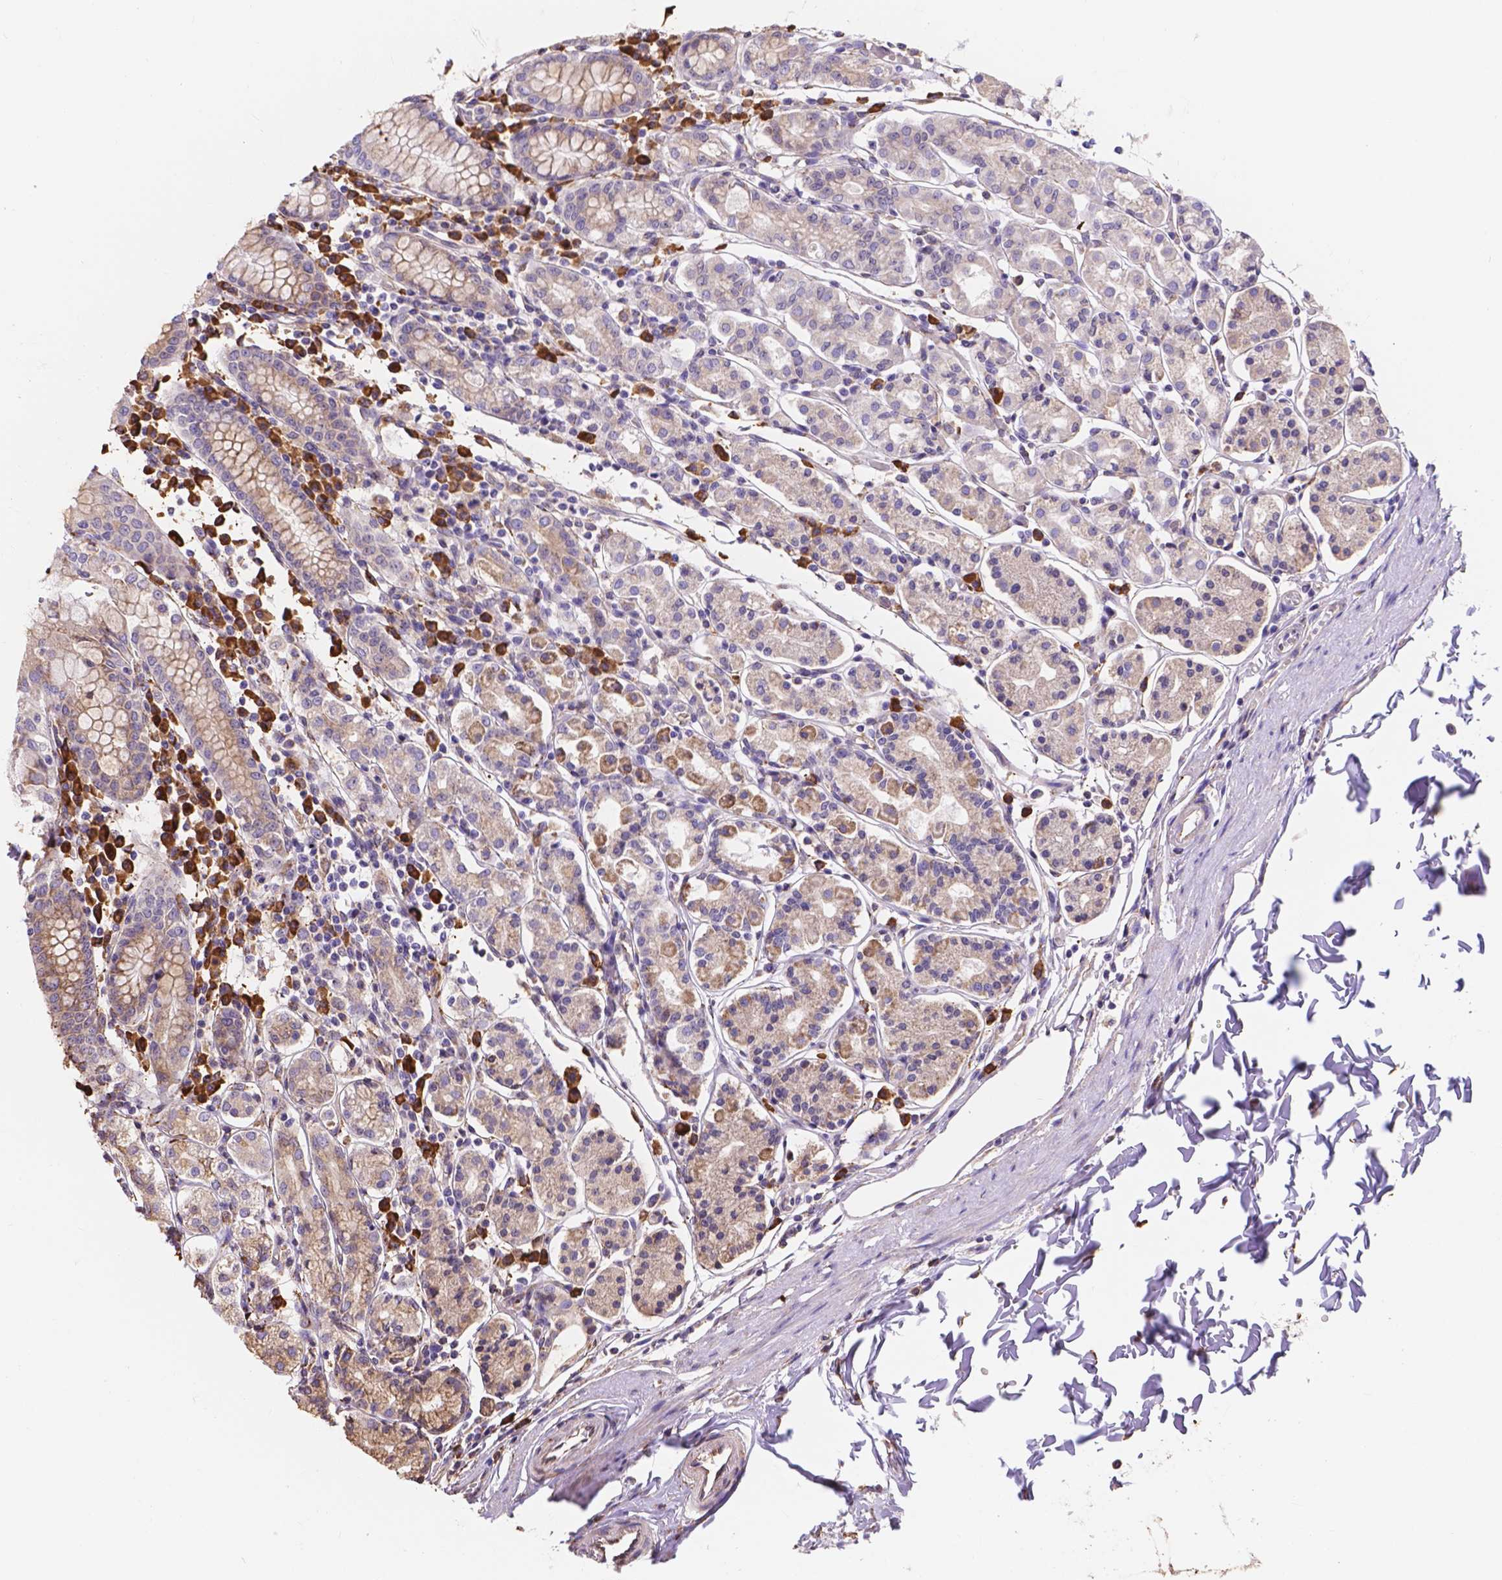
{"staining": {"intensity": "moderate", "quantity": "<25%", "location": "cytoplasmic/membranous"}, "tissue": "stomach", "cell_type": "Glandular cells", "image_type": "normal", "snomed": [{"axis": "morphology", "description": "Normal tissue, NOS"}, {"axis": "topography", "description": "Stomach, upper"}, {"axis": "topography", "description": "Stomach"}], "caption": "Moderate cytoplasmic/membranous positivity is seen in approximately <25% of glandular cells in unremarkable stomach. The staining was performed using DAB (3,3'-diaminobenzidine) to visualize the protein expression in brown, while the nuclei were stained in blue with hematoxylin (Magnification: 20x).", "gene": "IPO11", "patient": {"sex": "male", "age": 62}}